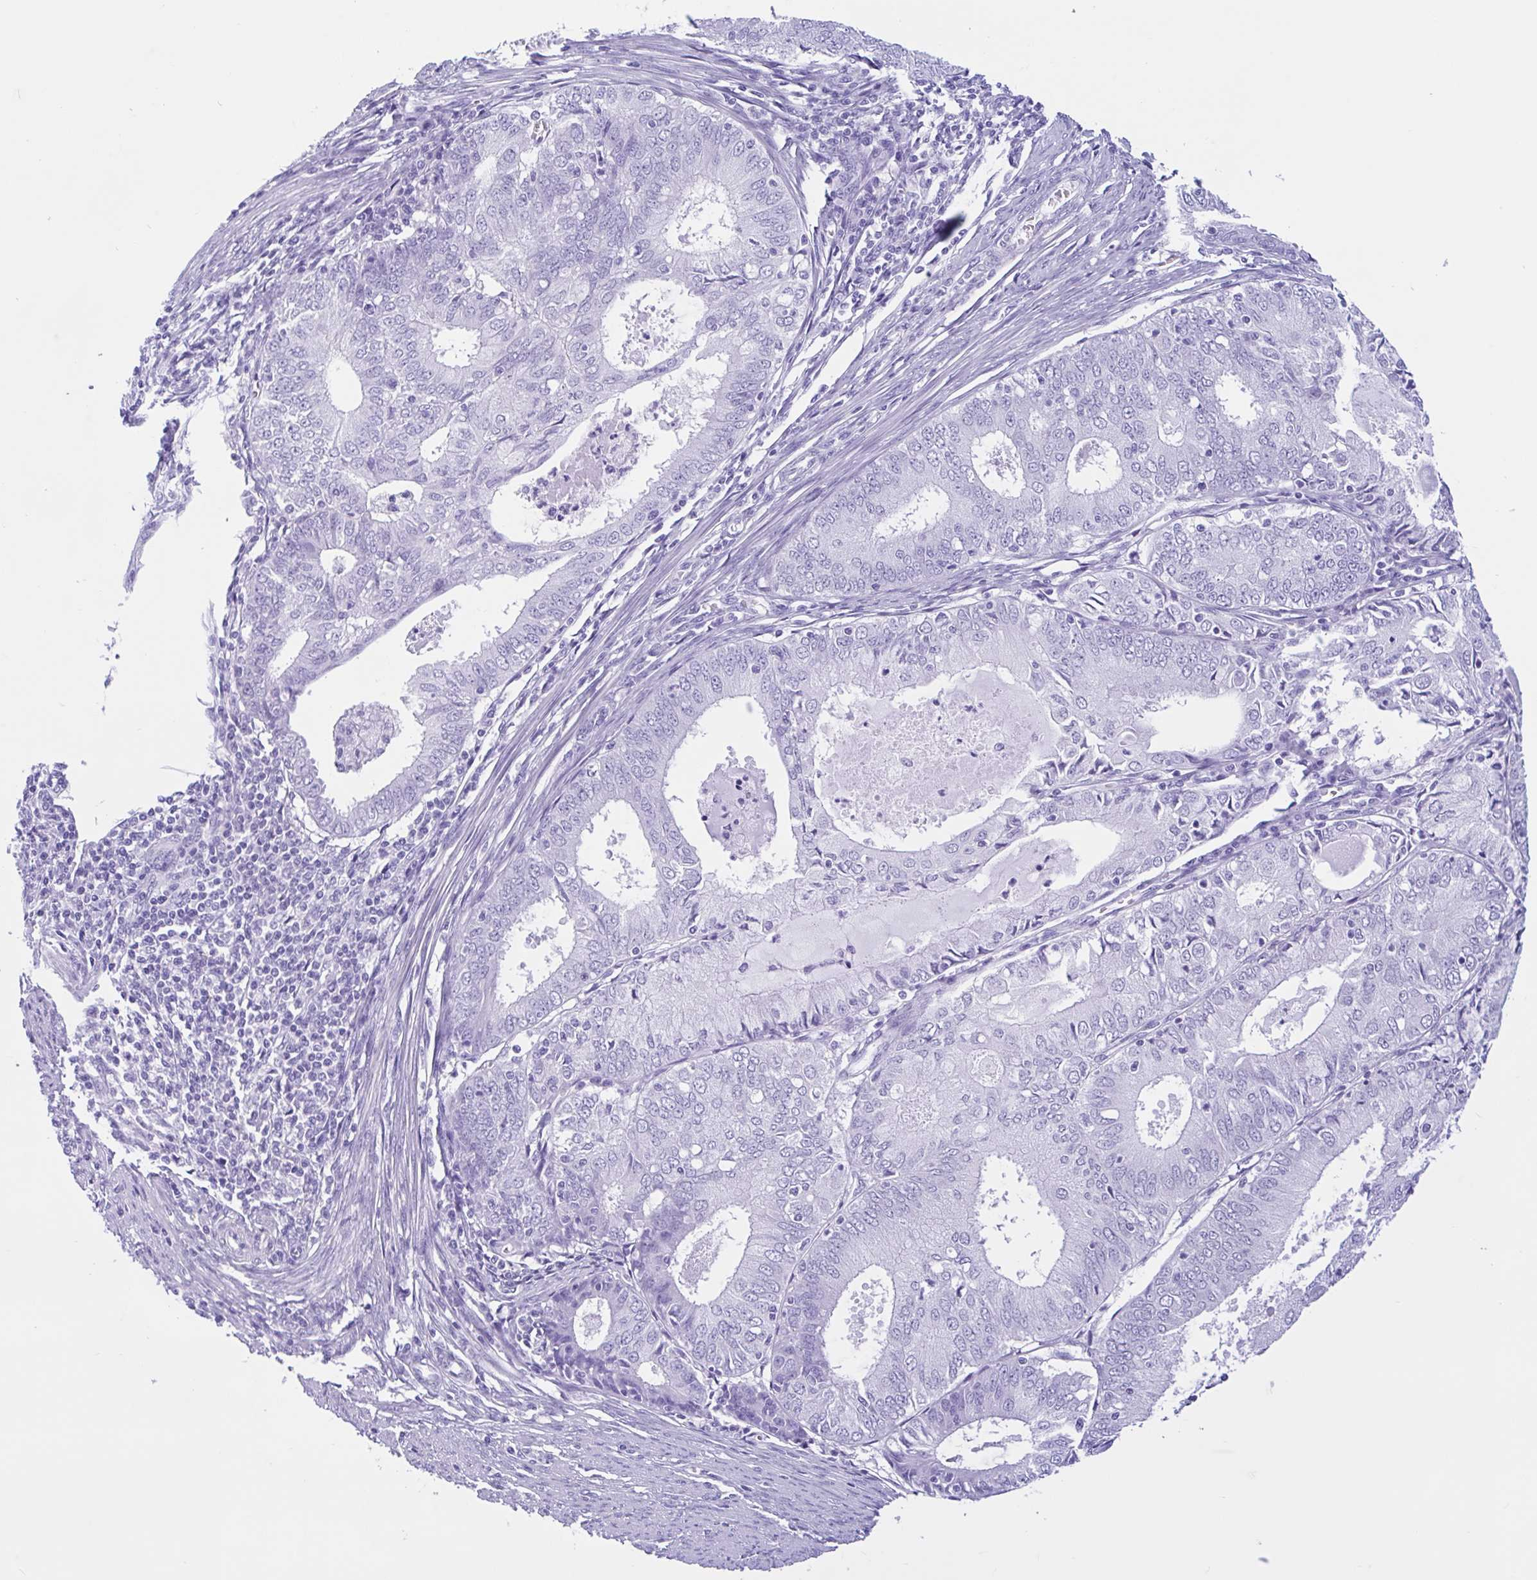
{"staining": {"intensity": "negative", "quantity": "none", "location": "none"}, "tissue": "endometrial cancer", "cell_type": "Tumor cells", "image_type": "cancer", "snomed": [{"axis": "morphology", "description": "Adenocarcinoma, NOS"}, {"axis": "topography", "description": "Endometrium"}], "caption": "IHC micrograph of neoplastic tissue: human endometrial cancer stained with DAB (3,3'-diaminobenzidine) demonstrates no significant protein staining in tumor cells.", "gene": "IAPP", "patient": {"sex": "female", "age": 57}}